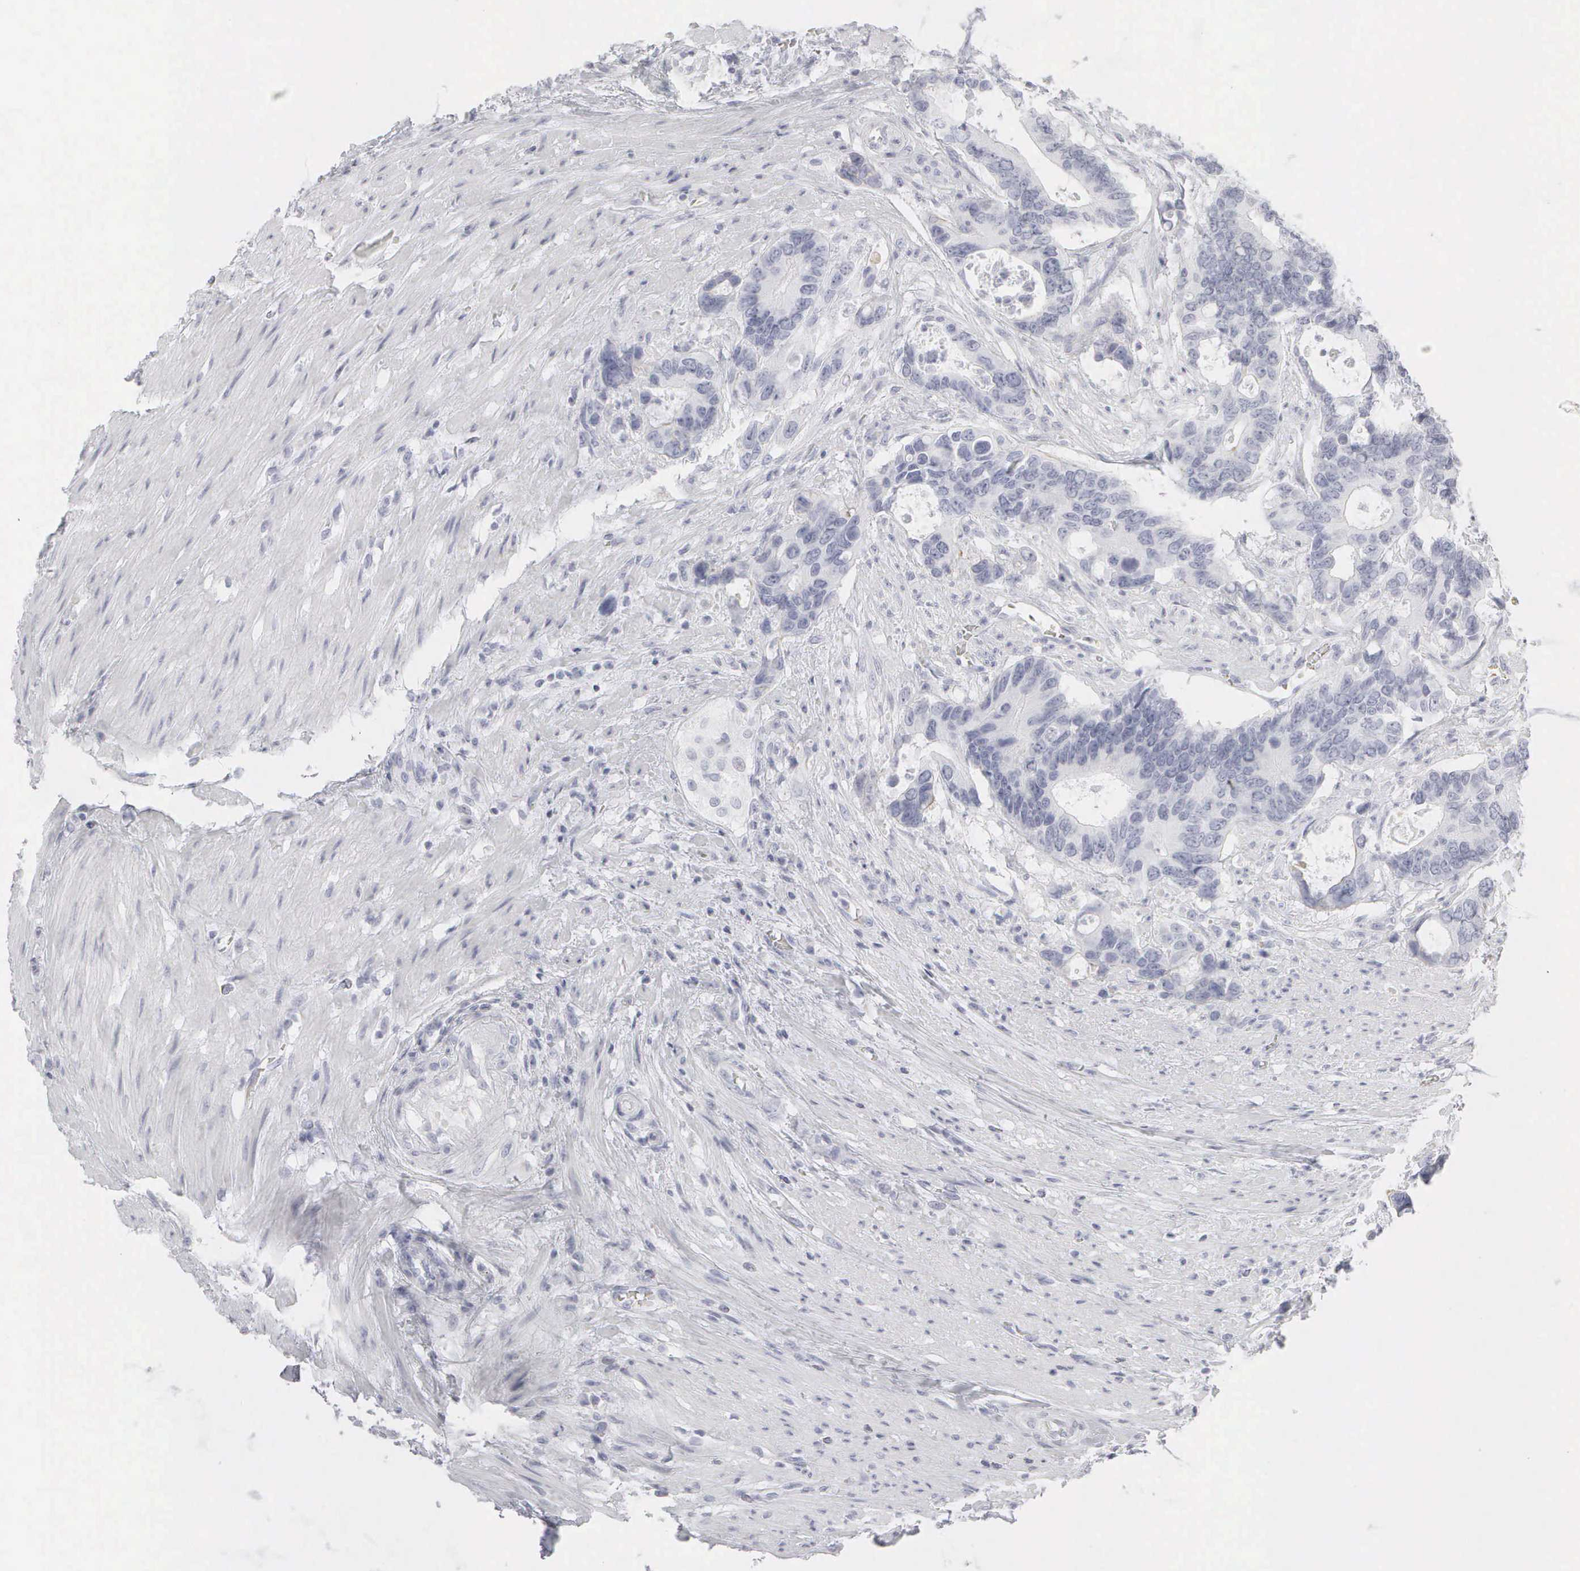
{"staining": {"intensity": "negative", "quantity": "none", "location": "none"}, "tissue": "colorectal cancer", "cell_type": "Tumor cells", "image_type": "cancer", "snomed": [{"axis": "morphology", "description": "Adenocarcinoma, NOS"}, {"axis": "topography", "description": "Colon"}], "caption": "A high-resolution histopathology image shows immunohistochemistry (IHC) staining of colorectal cancer (adenocarcinoma), which demonstrates no significant positivity in tumor cells.", "gene": "KRT14", "patient": {"sex": "male", "age": 49}}